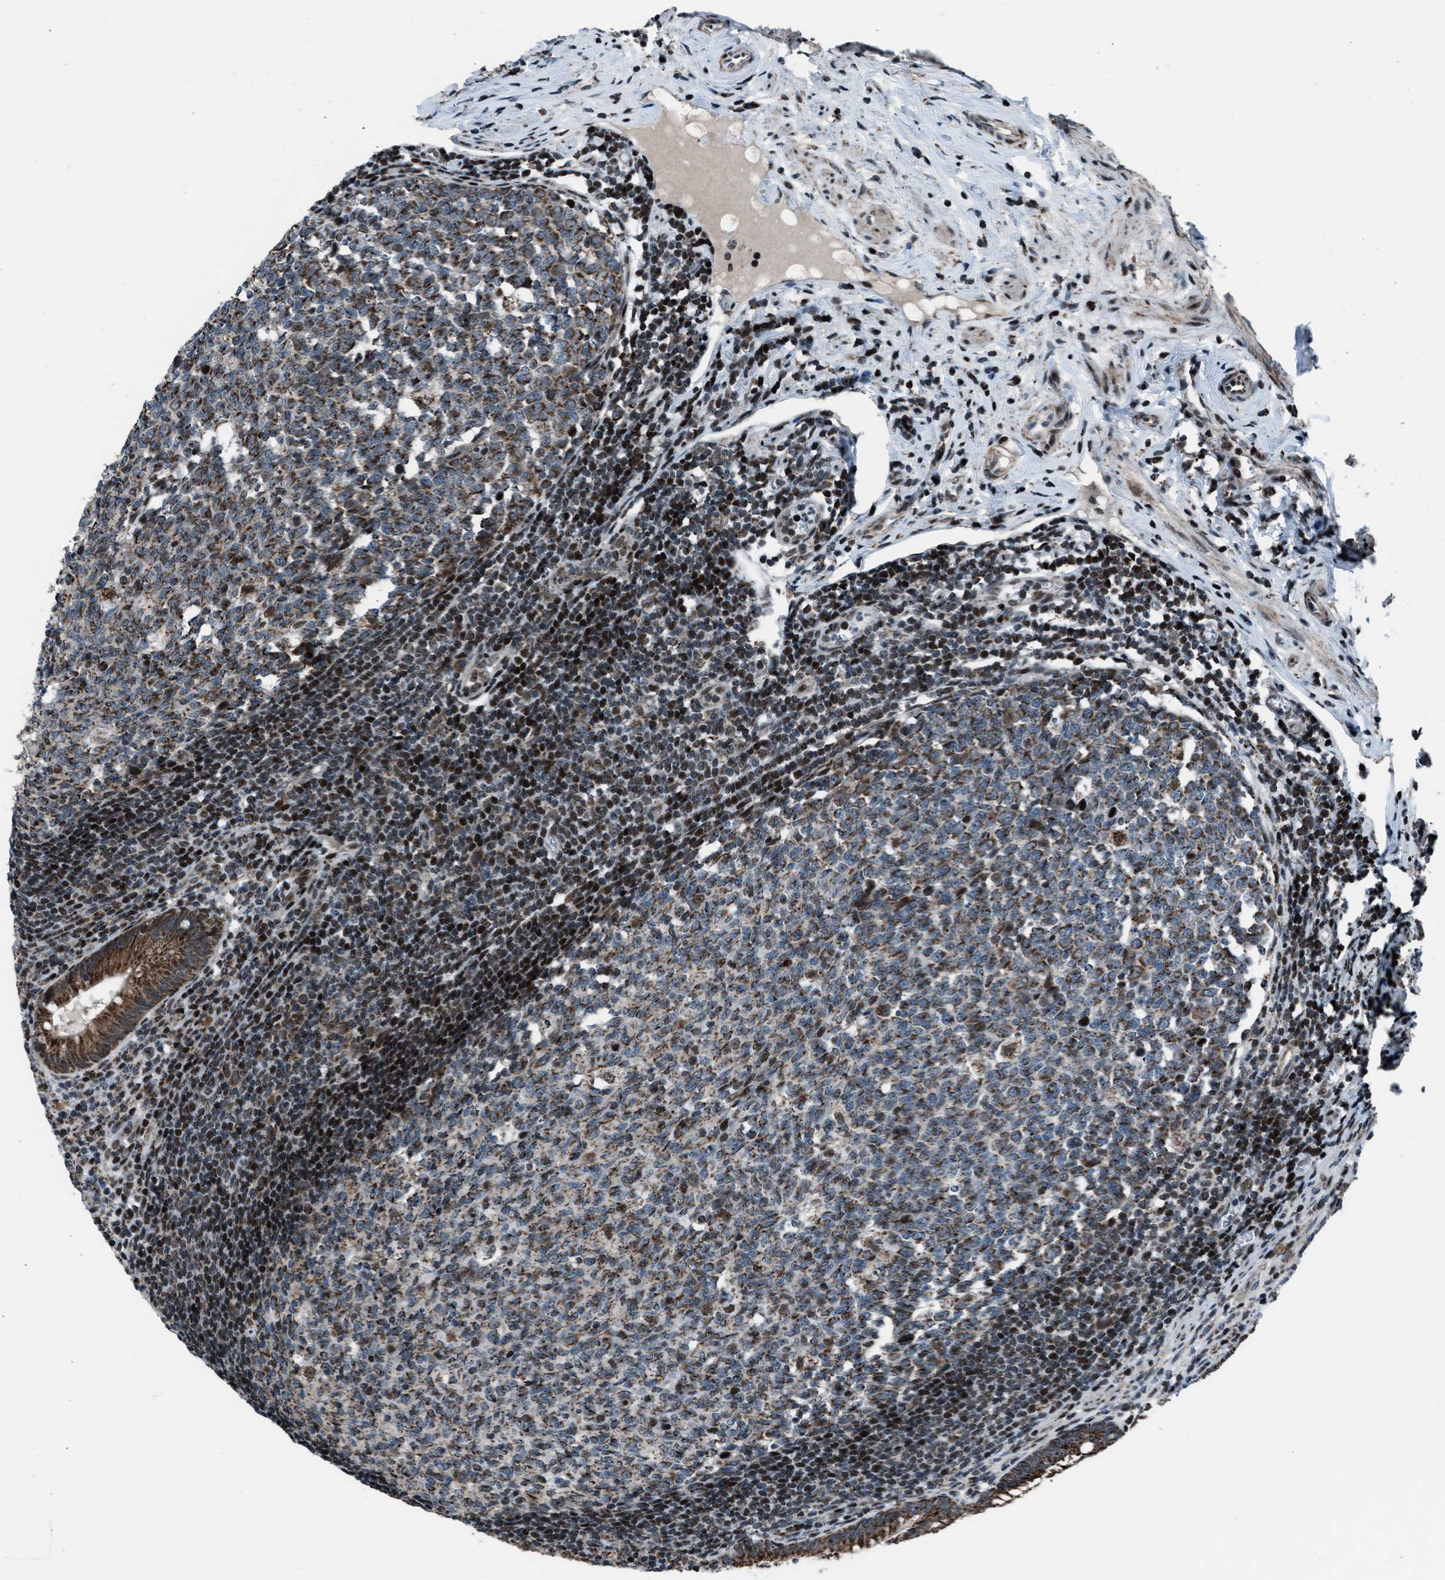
{"staining": {"intensity": "moderate", "quantity": ">75%", "location": "cytoplasmic/membranous,nuclear"}, "tissue": "appendix", "cell_type": "Glandular cells", "image_type": "normal", "snomed": [{"axis": "morphology", "description": "Normal tissue, NOS"}, {"axis": "topography", "description": "Appendix"}], "caption": "Immunohistochemical staining of normal appendix shows >75% levels of moderate cytoplasmic/membranous,nuclear protein staining in about >75% of glandular cells.", "gene": "MORC3", "patient": {"sex": "male", "age": 56}}